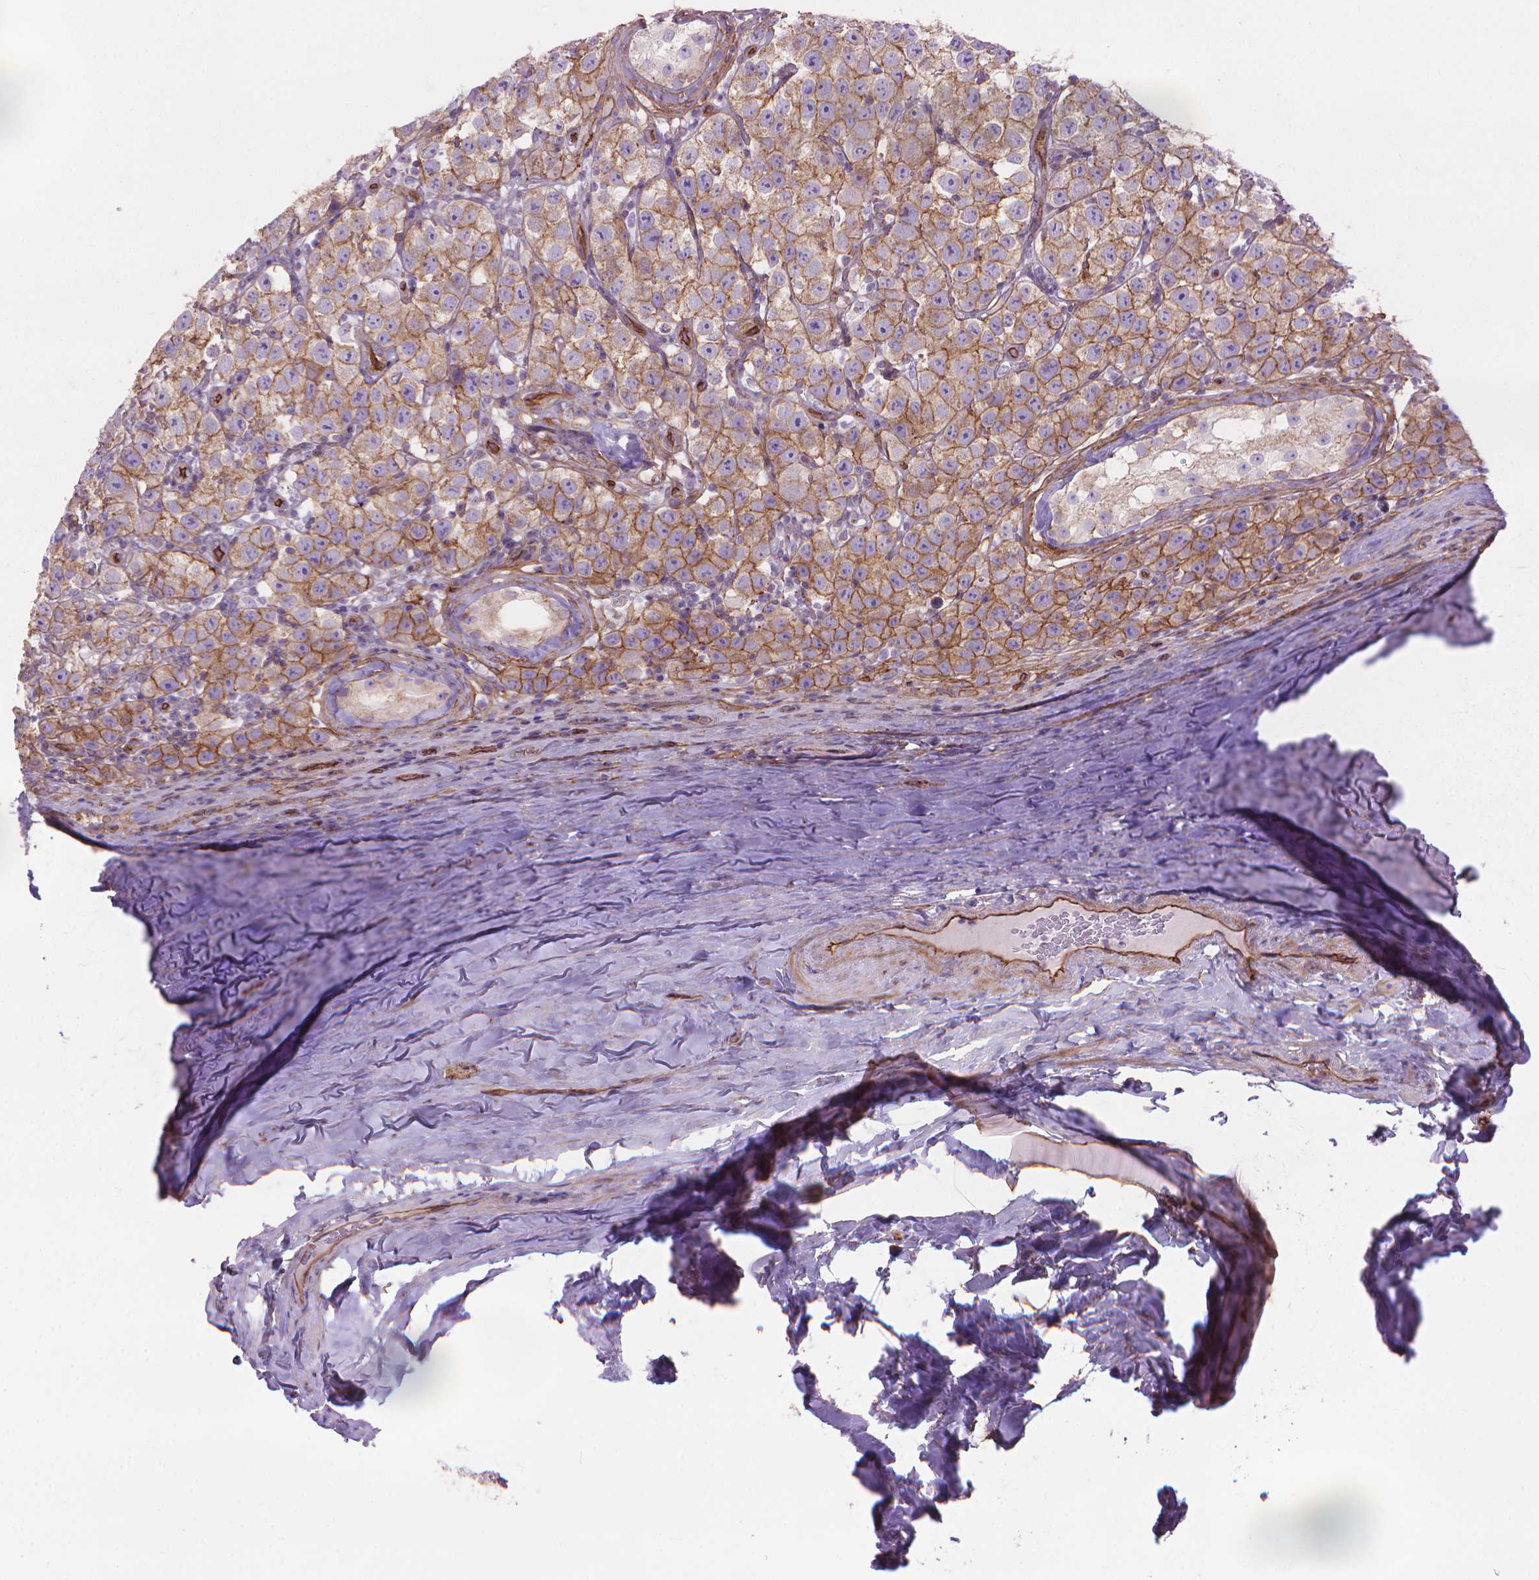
{"staining": {"intensity": "moderate", "quantity": ">75%", "location": "cytoplasmic/membranous"}, "tissue": "testis cancer", "cell_type": "Tumor cells", "image_type": "cancer", "snomed": [{"axis": "morphology", "description": "Seminoma, NOS"}, {"axis": "topography", "description": "Testis"}], "caption": "This image displays seminoma (testis) stained with IHC to label a protein in brown. The cytoplasmic/membranous of tumor cells show moderate positivity for the protein. Nuclei are counter-stained blue.", "gene": "TENT5A", "patient": {"sex": "male", "age": 34}}